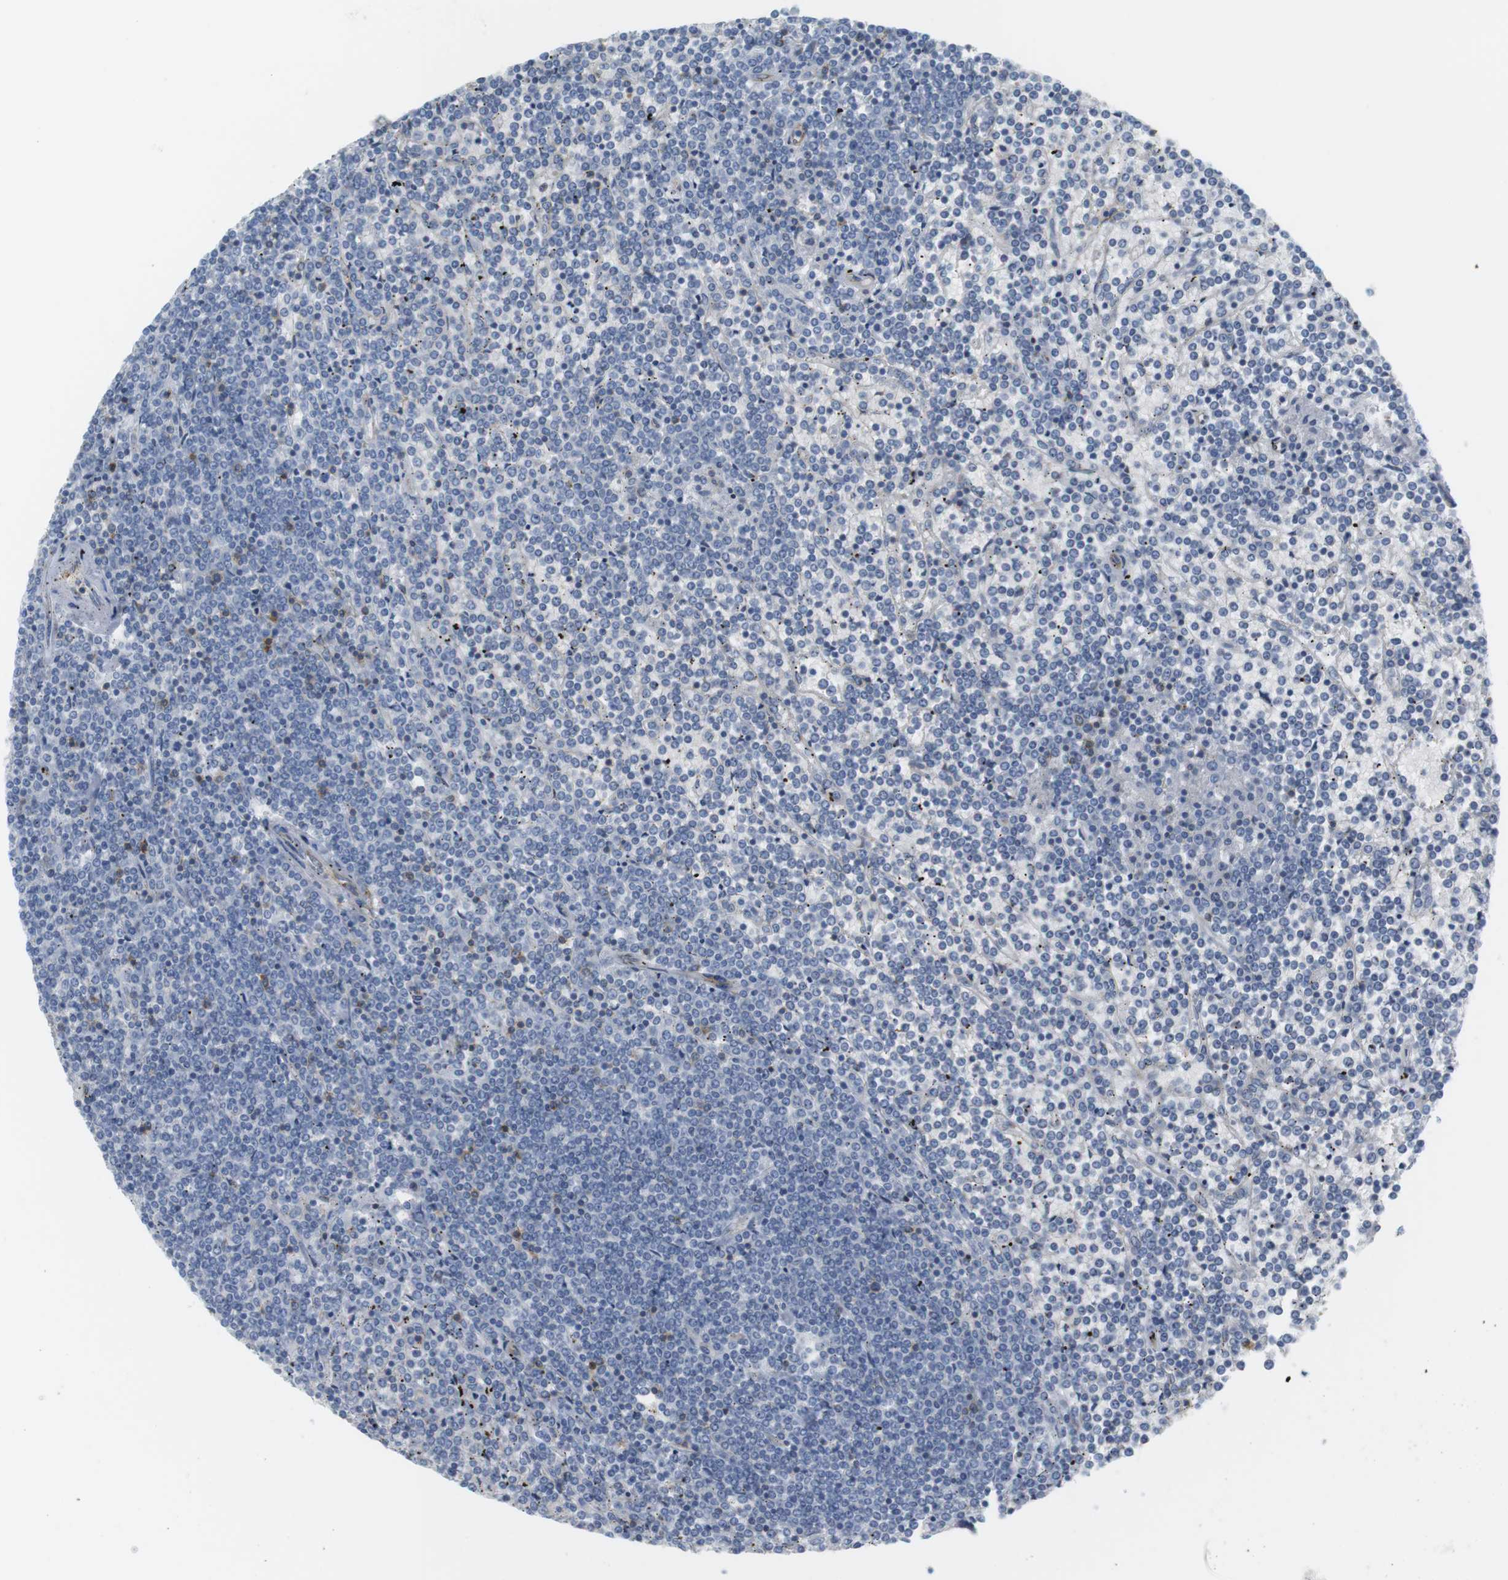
{"staining": {"intensity": "negative", "quantity": "none", "location": "none"}, "tissue": "lymphoma", "cell_type": "Tumor cells", "image_type": "cancer", "snomed": [{"axis": "morphology", "description": "Malignant lymphoma, non-Hodgkin's type, Low grade"}, {"axis": "topography", "description": "Spleen"}], "caption": "A histopathology image of malignant lymphoma, non-Hodgkin's type (low-grade) stained for a protein shows no brown staining in tumor cells. (DAB immunohistochemistry (IHC) with hematoxylin counter stain).", "gene": "F2R", "patient": {"sex": "female", "age": 19}}